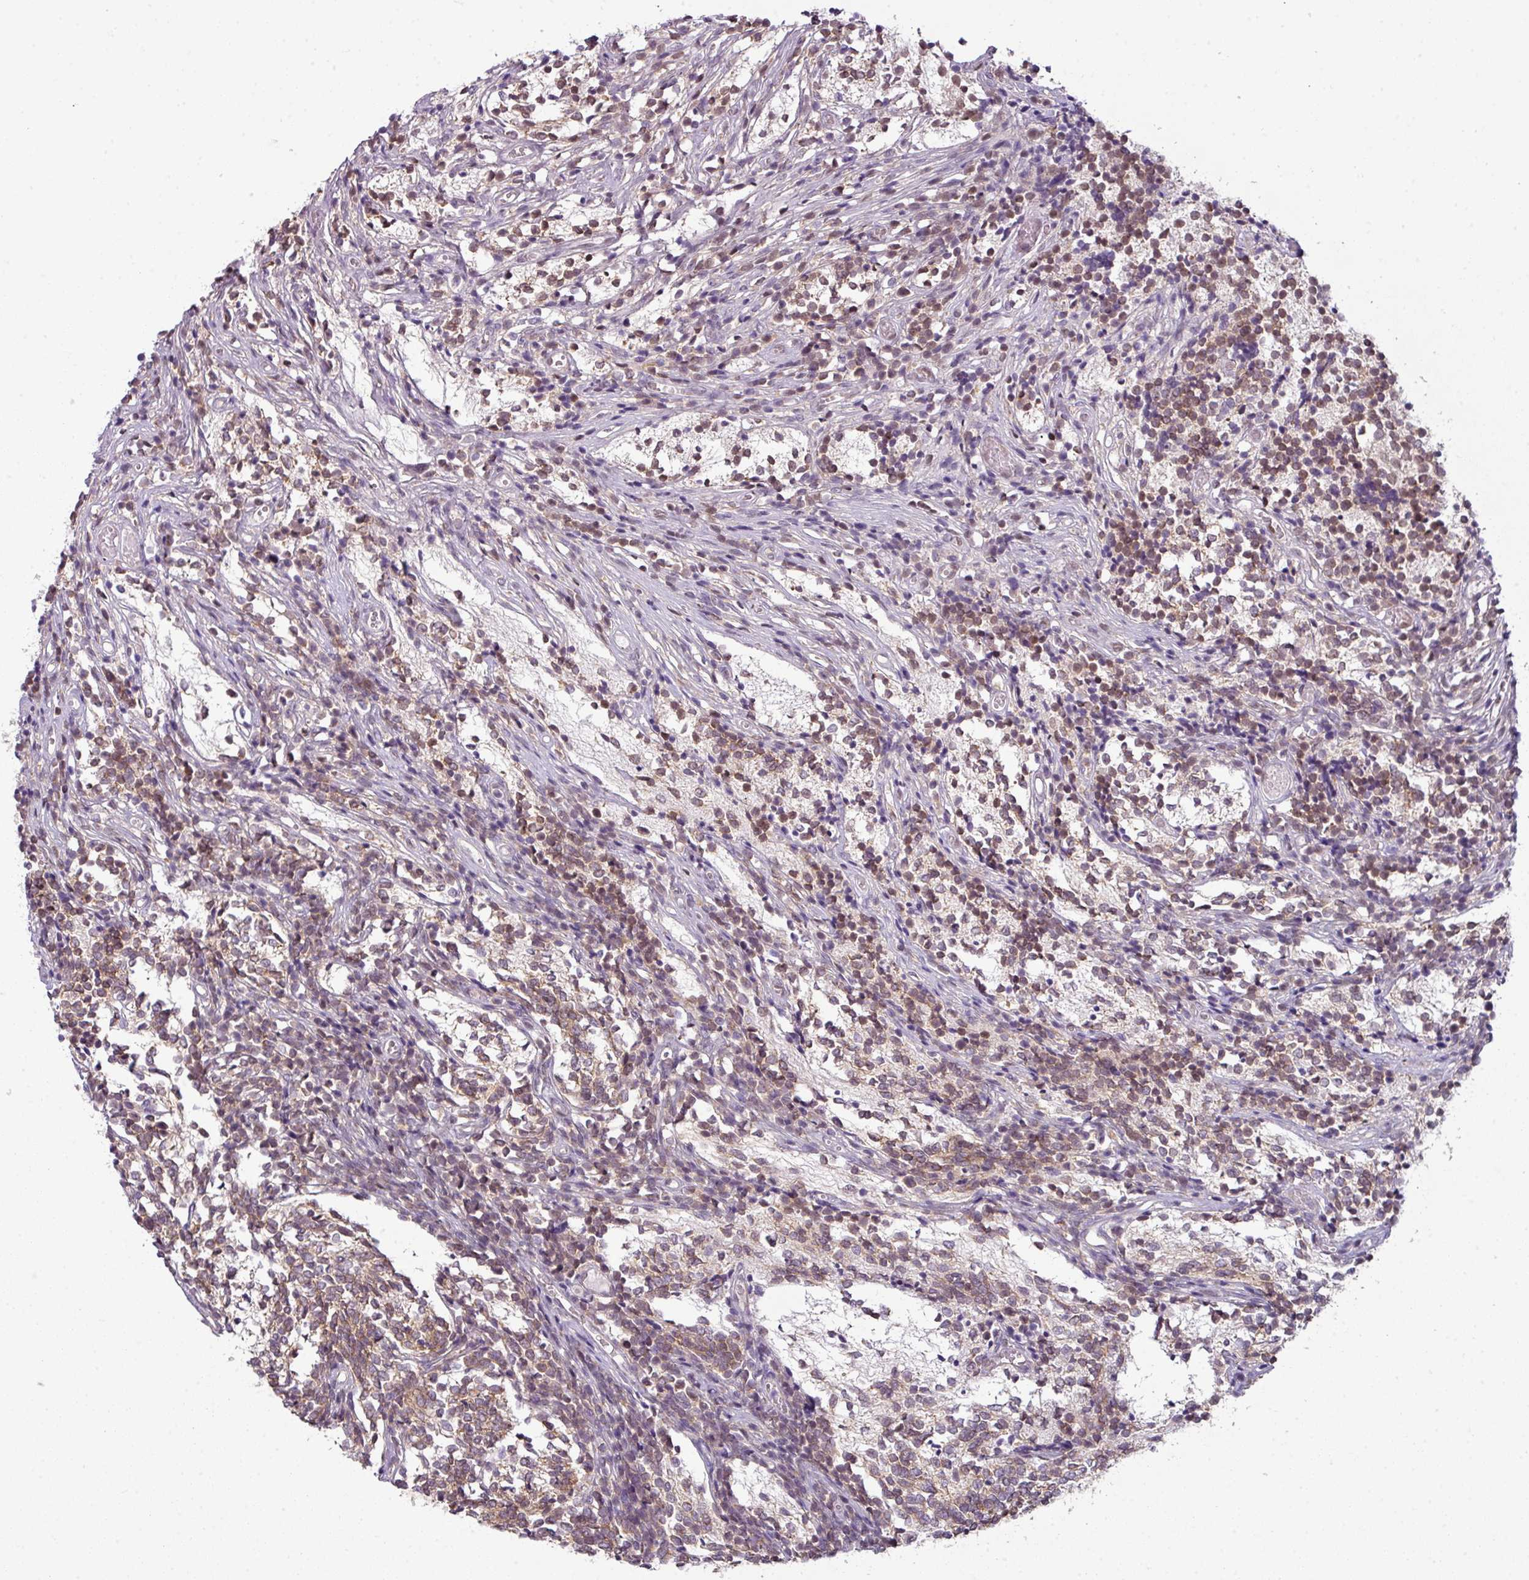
{"staining": {"intensity": "moderate", "quantity": ">75%", "location": "cytoplasmic/membranous"}, "tissue": "glioma", "cell_type": "Tumor cells", "image_type": "cancer", "snomed": [{"axis": "morphology", "description": "Glioma, malignant, Low grade"}, {"axis": "topography", "description": "Brain"}], "caption": "DAB immunohistochemical staining of human glioma reveals moderate cytoplasmic/membranous protein positivity in approximately >75% of tumor cells.", "gene": "DERPC", "patient": {"sex": "female", "age": 1}}